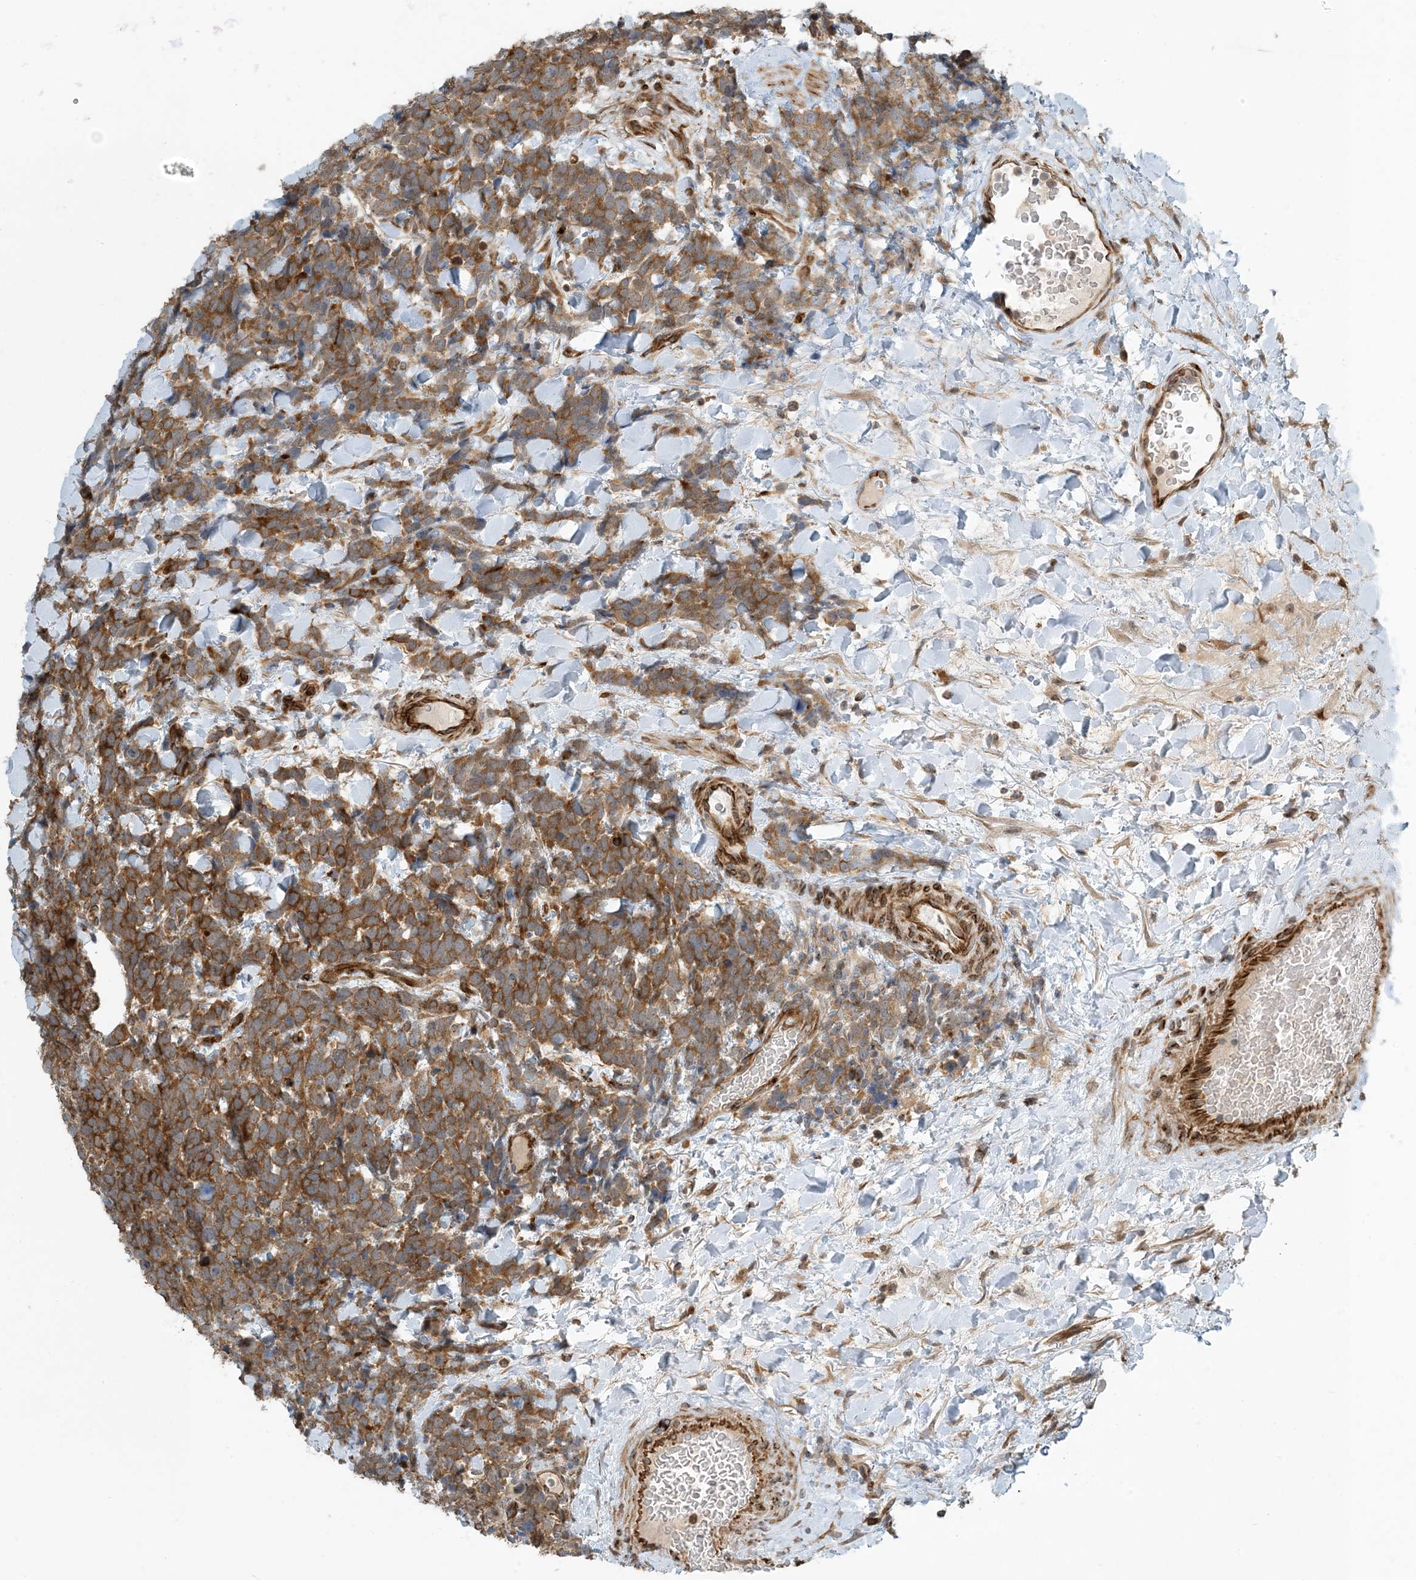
{"staining": {"intensity": "strong", "quantity": ">75%", "location": "cytoplasmic/membranous"}, "tissue": "urothelial cancer", "cell_type": "Tumor cells", "image_type": "cancer", "snomed": [{"axis": "morphology", "description": "Urothelial carcinoma, High grade"}, {"axis": "topography", "description": "Urinary bladder"}], "caption": "Immunohistochemistry (IHC) (DAB) staining of urothelial cancer shows strong cytoplasmic/membranous protein staining in about >75% of tumor cells.", "gene": "ZBTB3", "patient": {"sex": "female", "age": 82}}